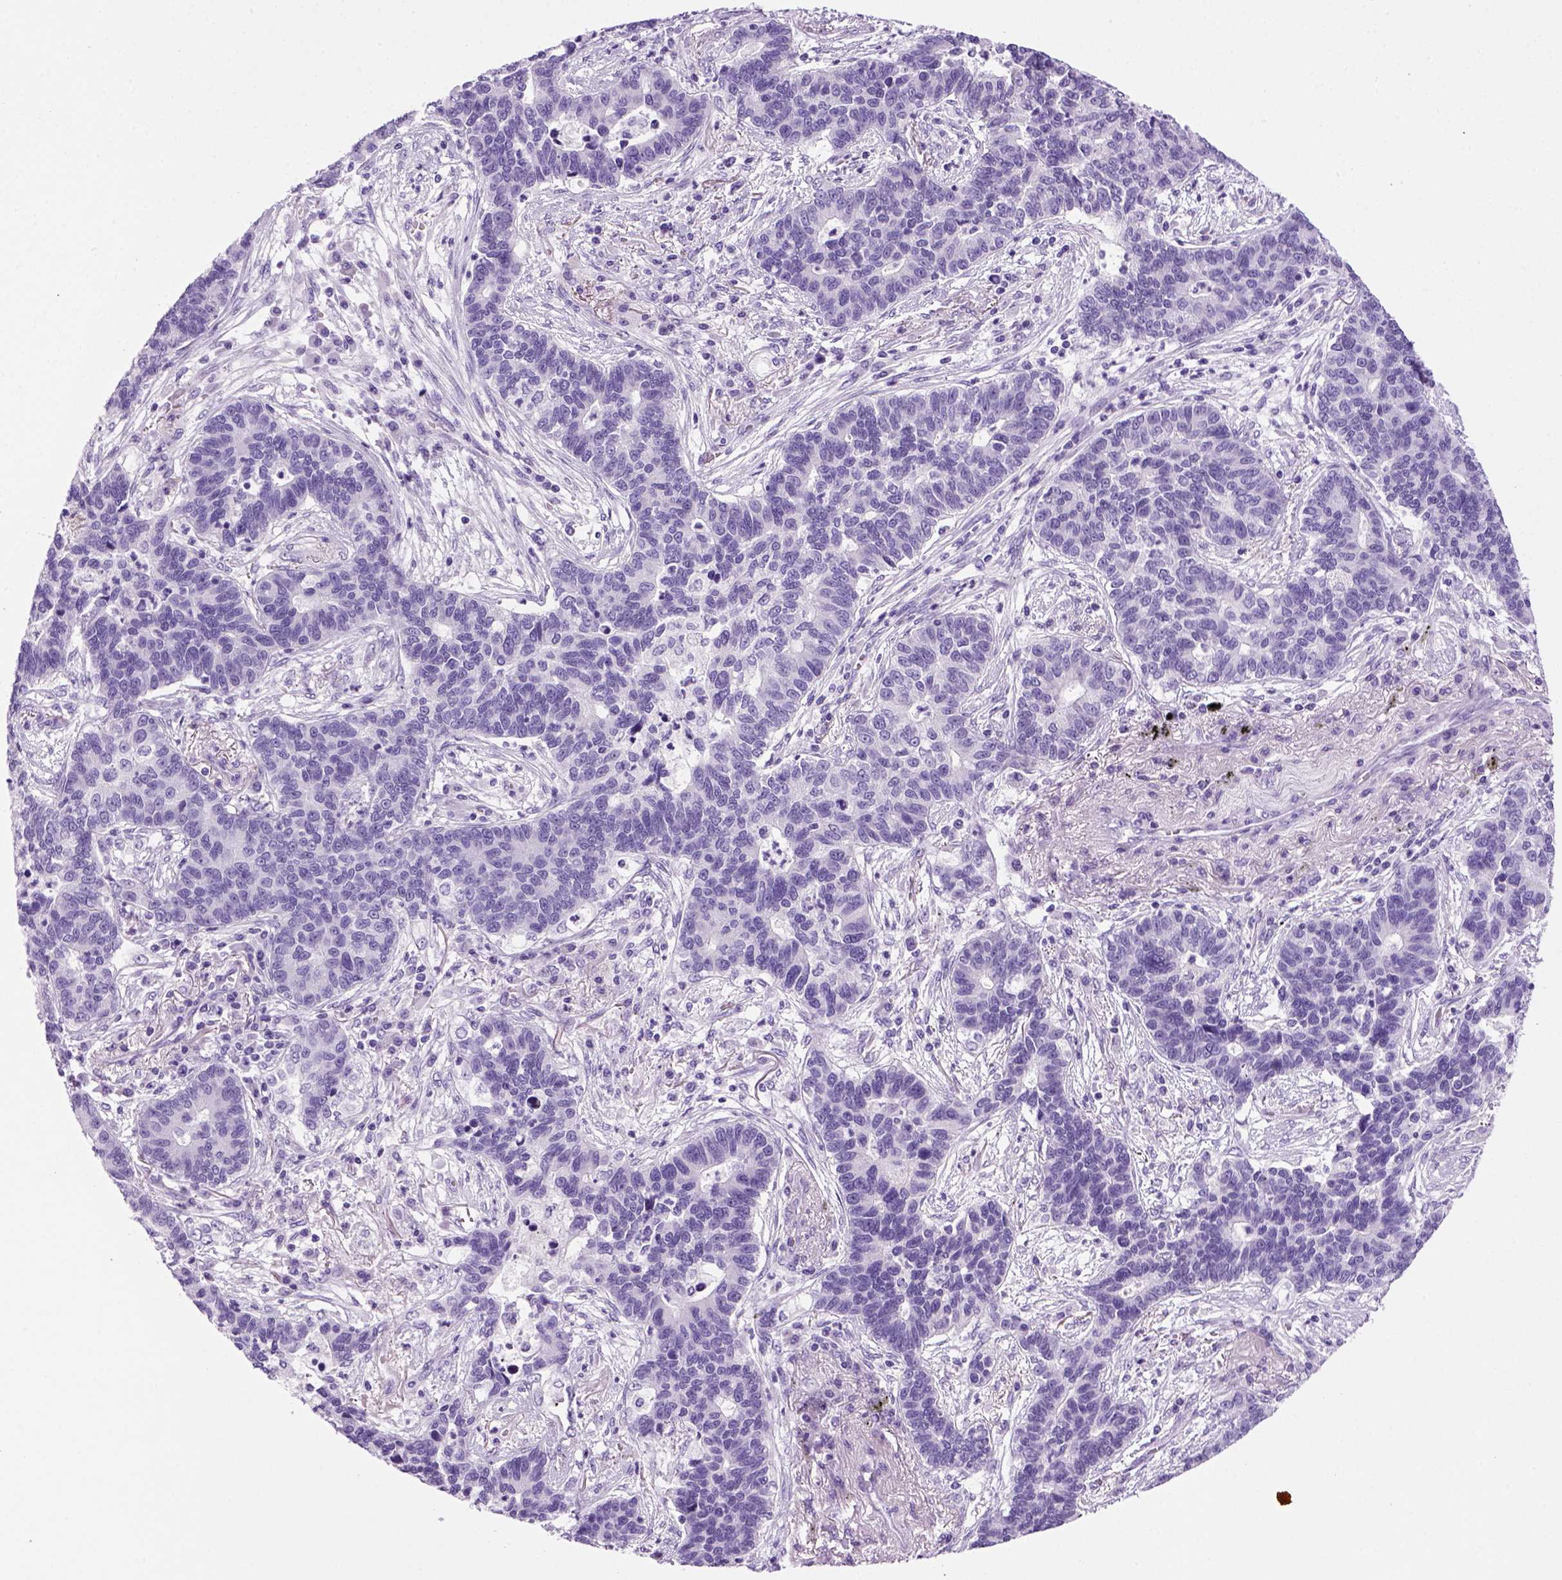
{"staining": {"intensity": "negative", "quantity": "none", "location": "none"}, "tissue": "lung cancer", "cell_type": "Tumor cells", "image_type": "cancer", "snomed": [{"axis": "morphology", "description": "Adenocarcinoma, NOS"}, {"axis": "topography", "description": "Lung"}], "caption": "The photomicrograph demonstrates no significant positivity in tumor cells of lung adenocarcinoma.", "gene": "SGCG", "patient": {"sex": "female", "age": 57}}